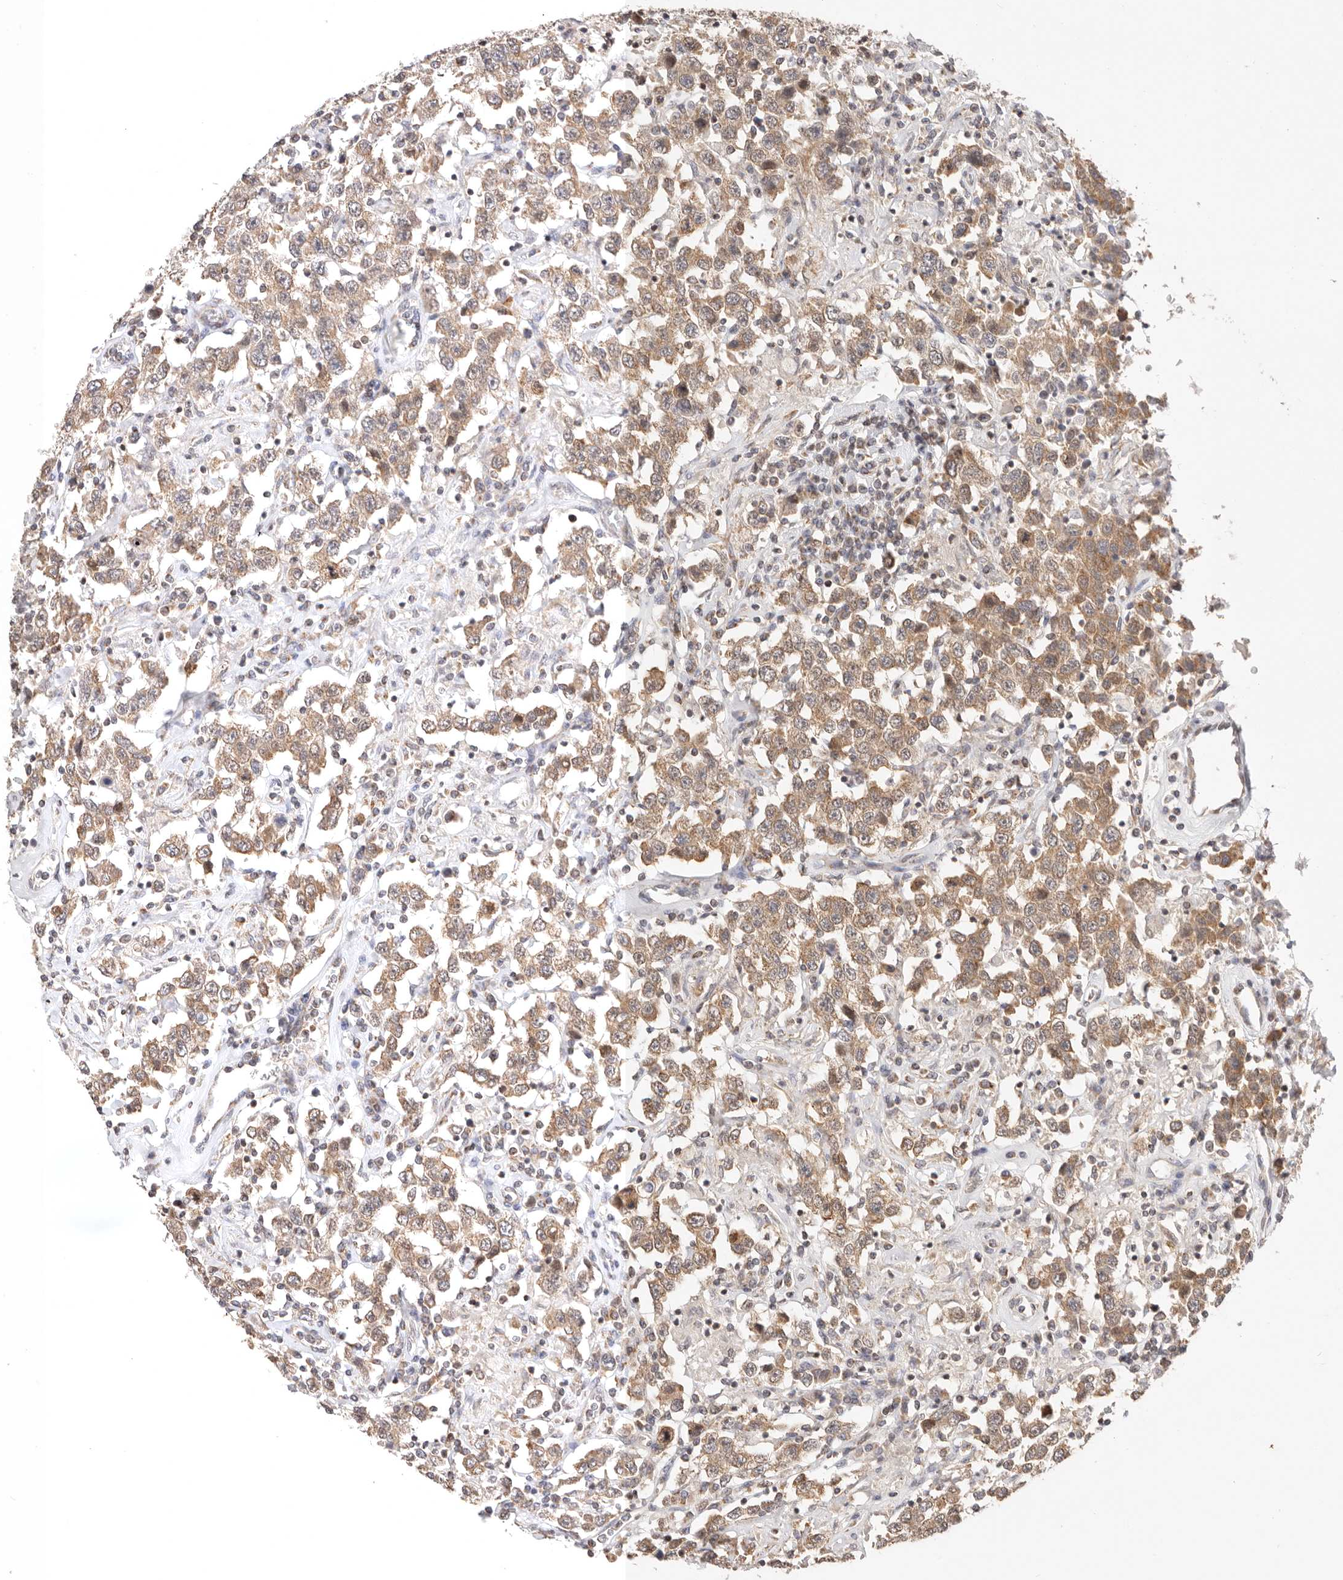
{"staining": {"intensity": "moderate", "quantity": ">75%", "location": "cytoplasmic/membranous"}, "tissue": "testis cancer", "cell_type": "Tumor cells", "image_type": "cancer", "snomed": [{"axis": "morphology", "description": "Seminoma, NOS"}, {"axis": "topography", "description": "Testis"}], "caption": "There is medium levels of moderate cytoplasmic/membranous positivity in tumor cells of testis cancer (seminoma), as demonstrated by immunohistochemical staining (brown color).", "gene": "KCMF1", "patient": {"sex": "male", "age": 41}}